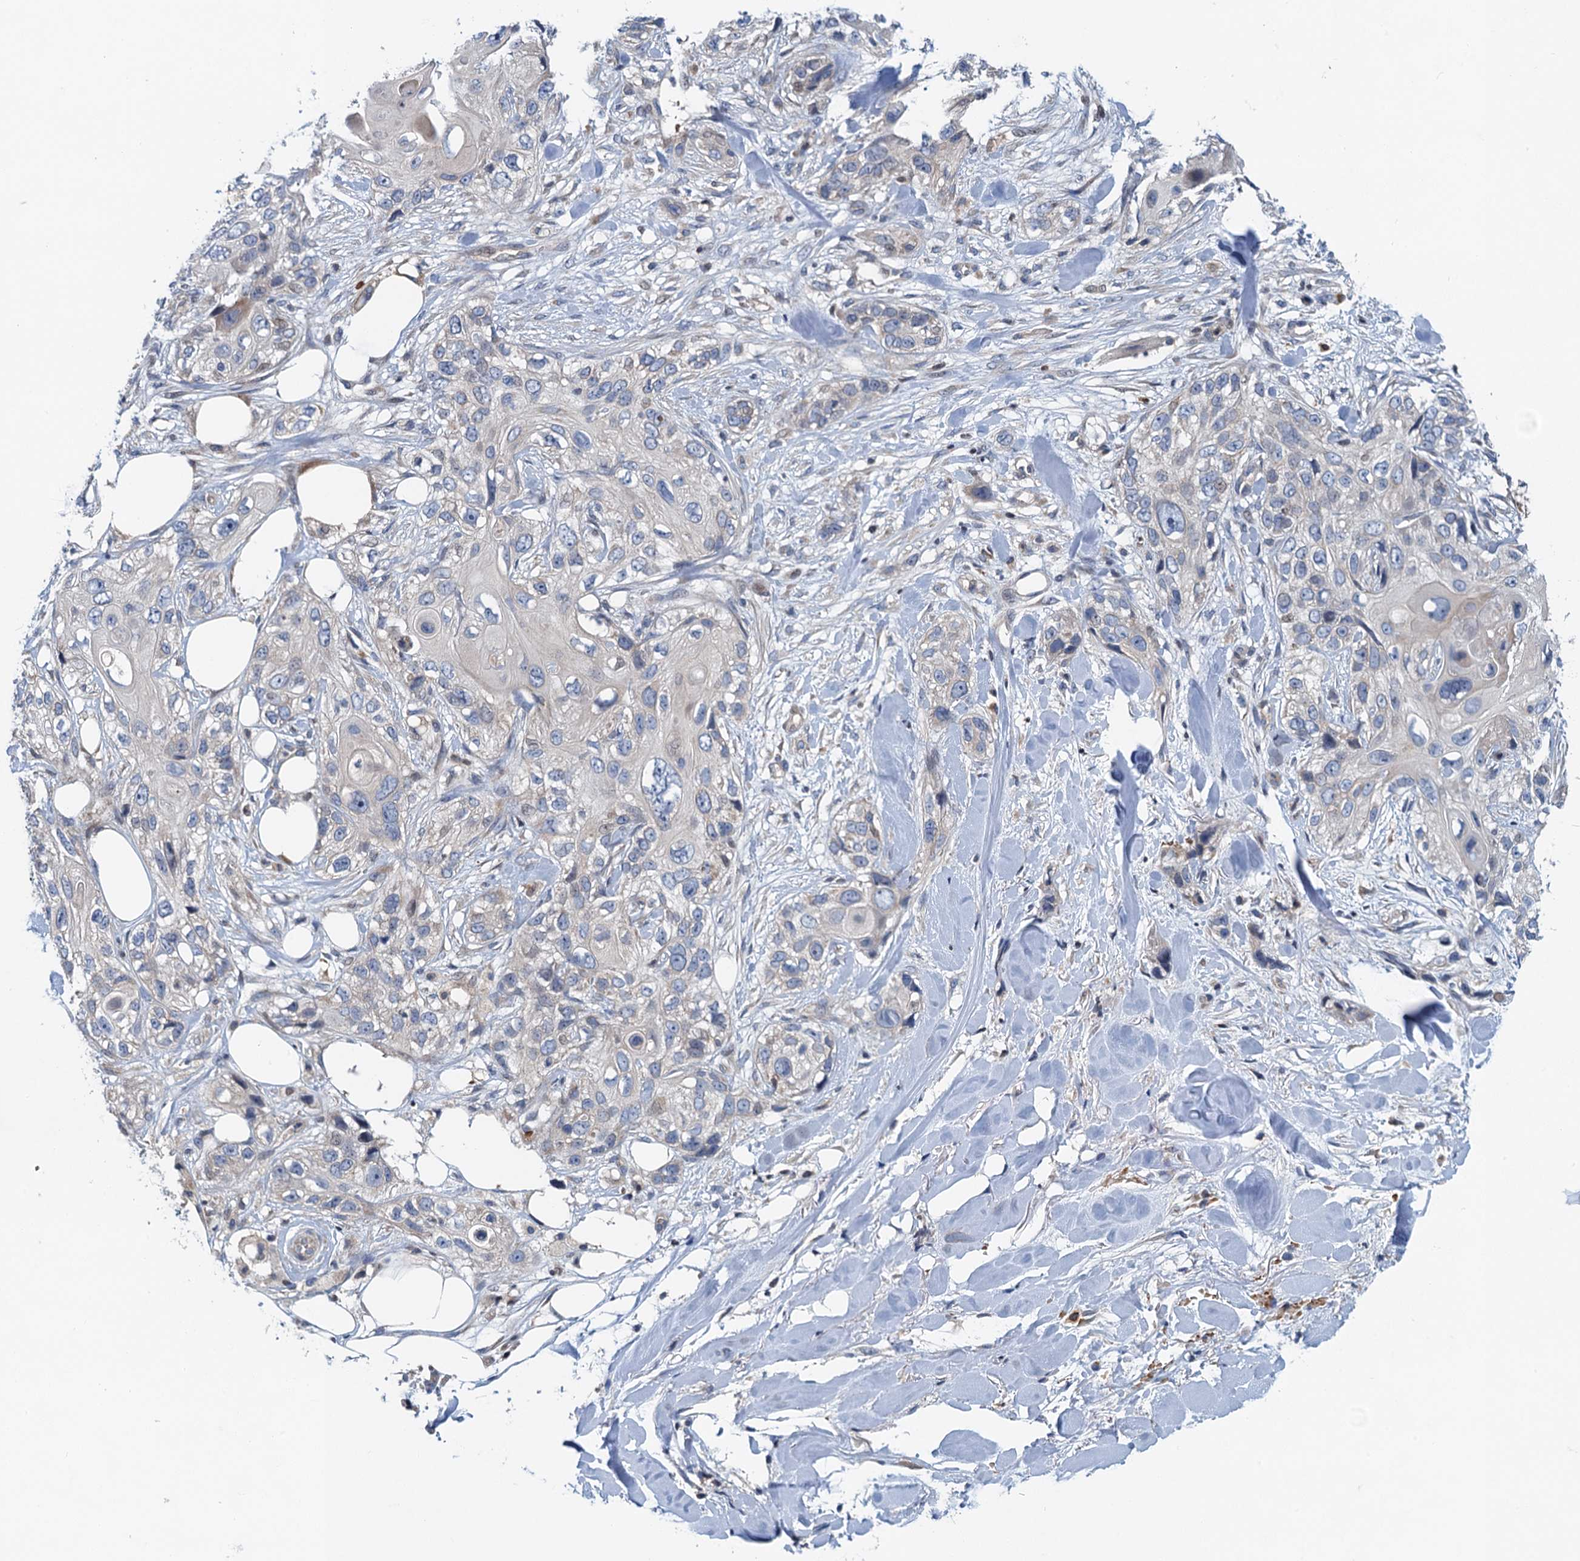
{"staining": {"intensity": "negative", "quantity": "none", "location": "none"}, "tissue": "skin cancer", "cell_type": "Tumor cells", "image_type": "cancer", "snomed": [{"axis": "morphology", "description": "Normal tissue, NOS"}, {"axis": "morphology", "description": "Squamous cell carcinoma, NOS"}, {"axis": "topography", "description": "Skin"}], "caption": "Immunohistochemistry (IHC) micrograph of human skin cancer stained for a protein (brown), which reveals no staining in tumor cells. (DAB (3,3'-diaminobenzidine) immunohistochemistry (IHC) with hematoxylin counter stain).", "gene": "NBEA", "patient": {"sex": "male", "age": 72}}